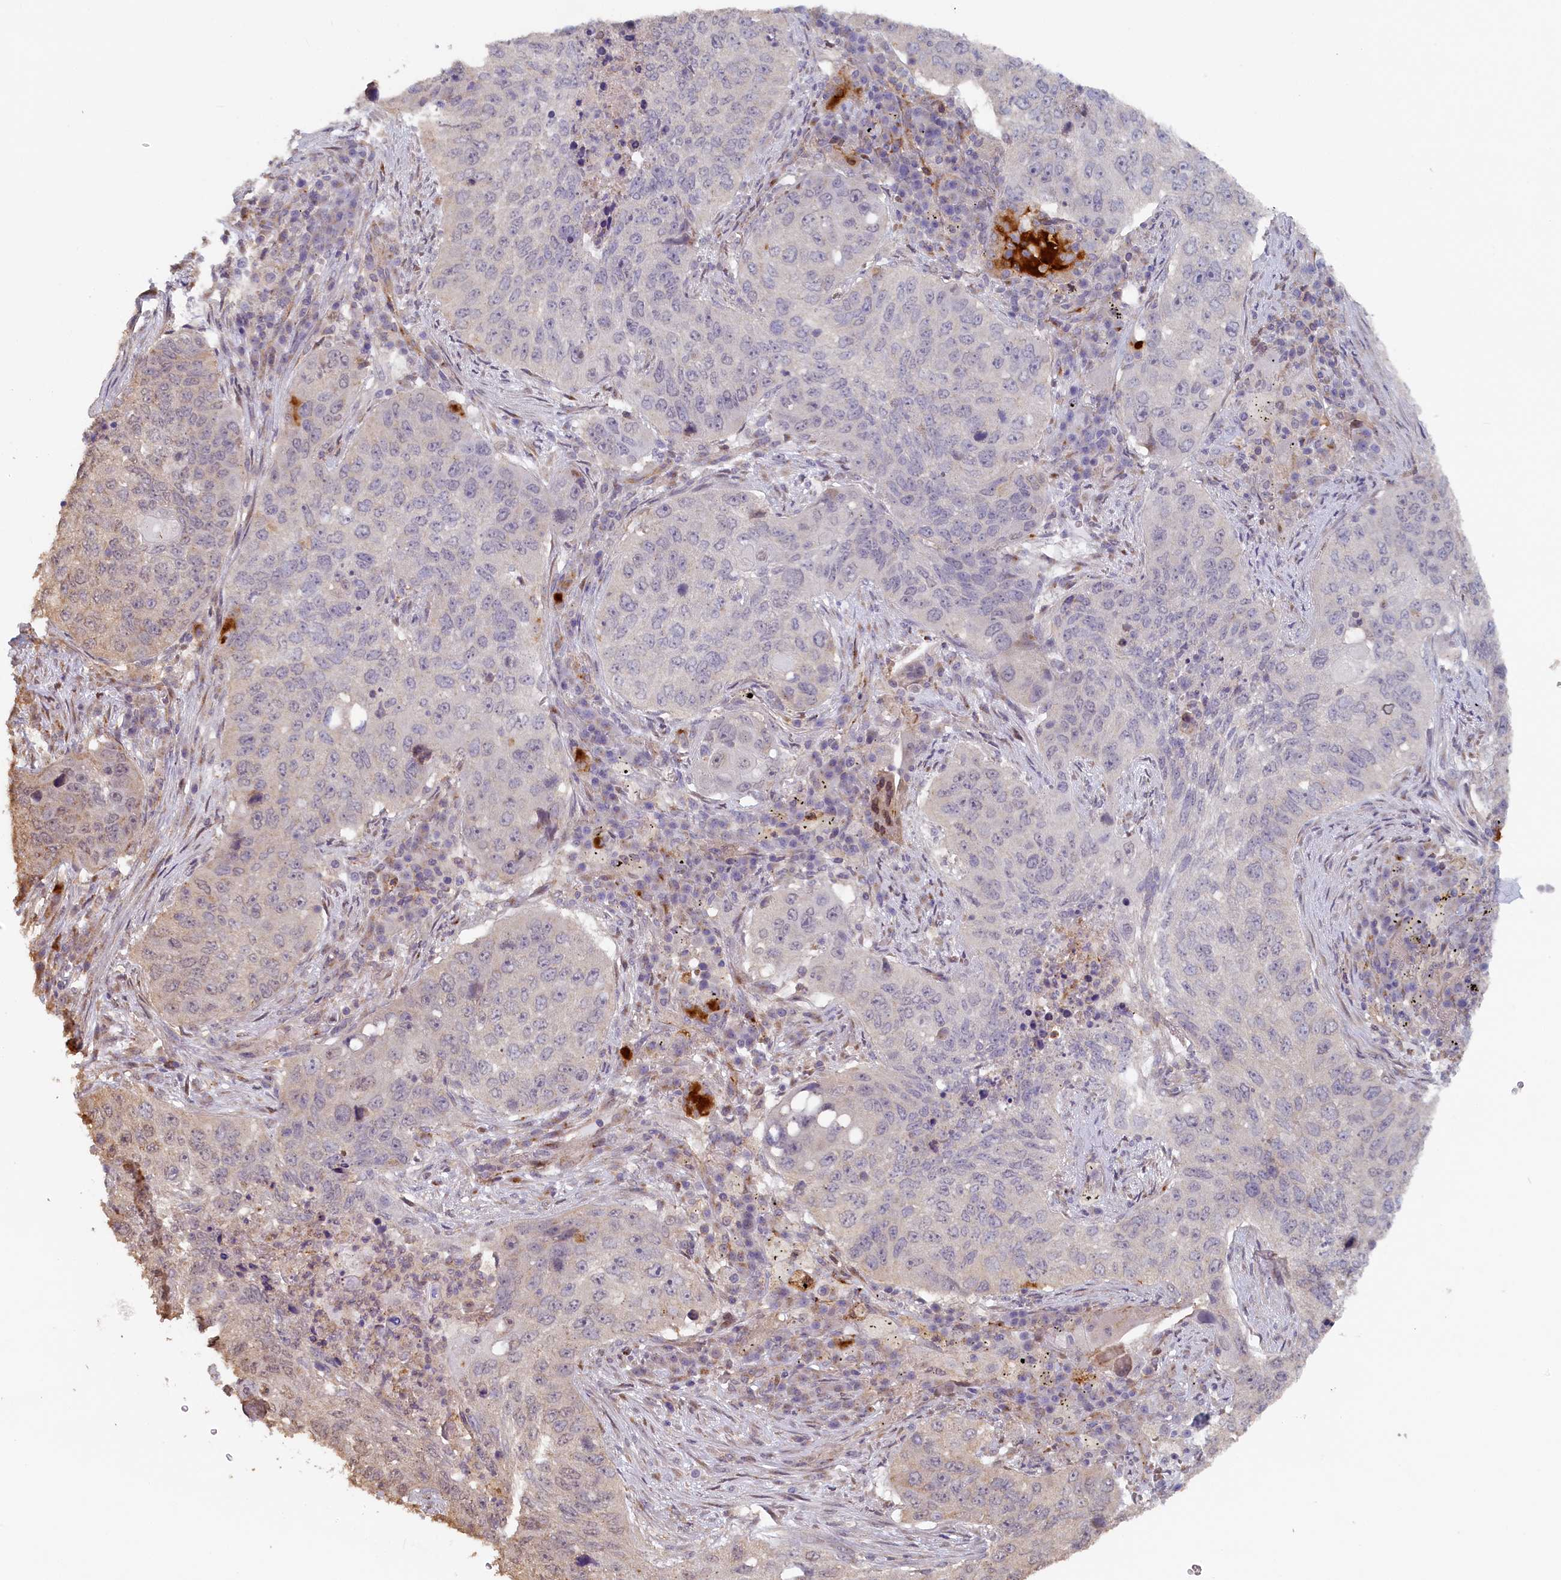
{"staining": {"intensity": "negative", "quantity": "none", "location": "none"}, "tissue": "lung cancer", "cell_type": "Tumor cells", "image_type": "cancer", "snomed": [{"axis": "morphology", "description": "Squamous cell carcinoma, NOS"}, {"axis": "topography", "description": "Lung"}], "caption": "The image demonstrates no staining of tumor cells in lung cancer.", "gene": "STX16", "patient": {"sex": "female", "age": 63}}